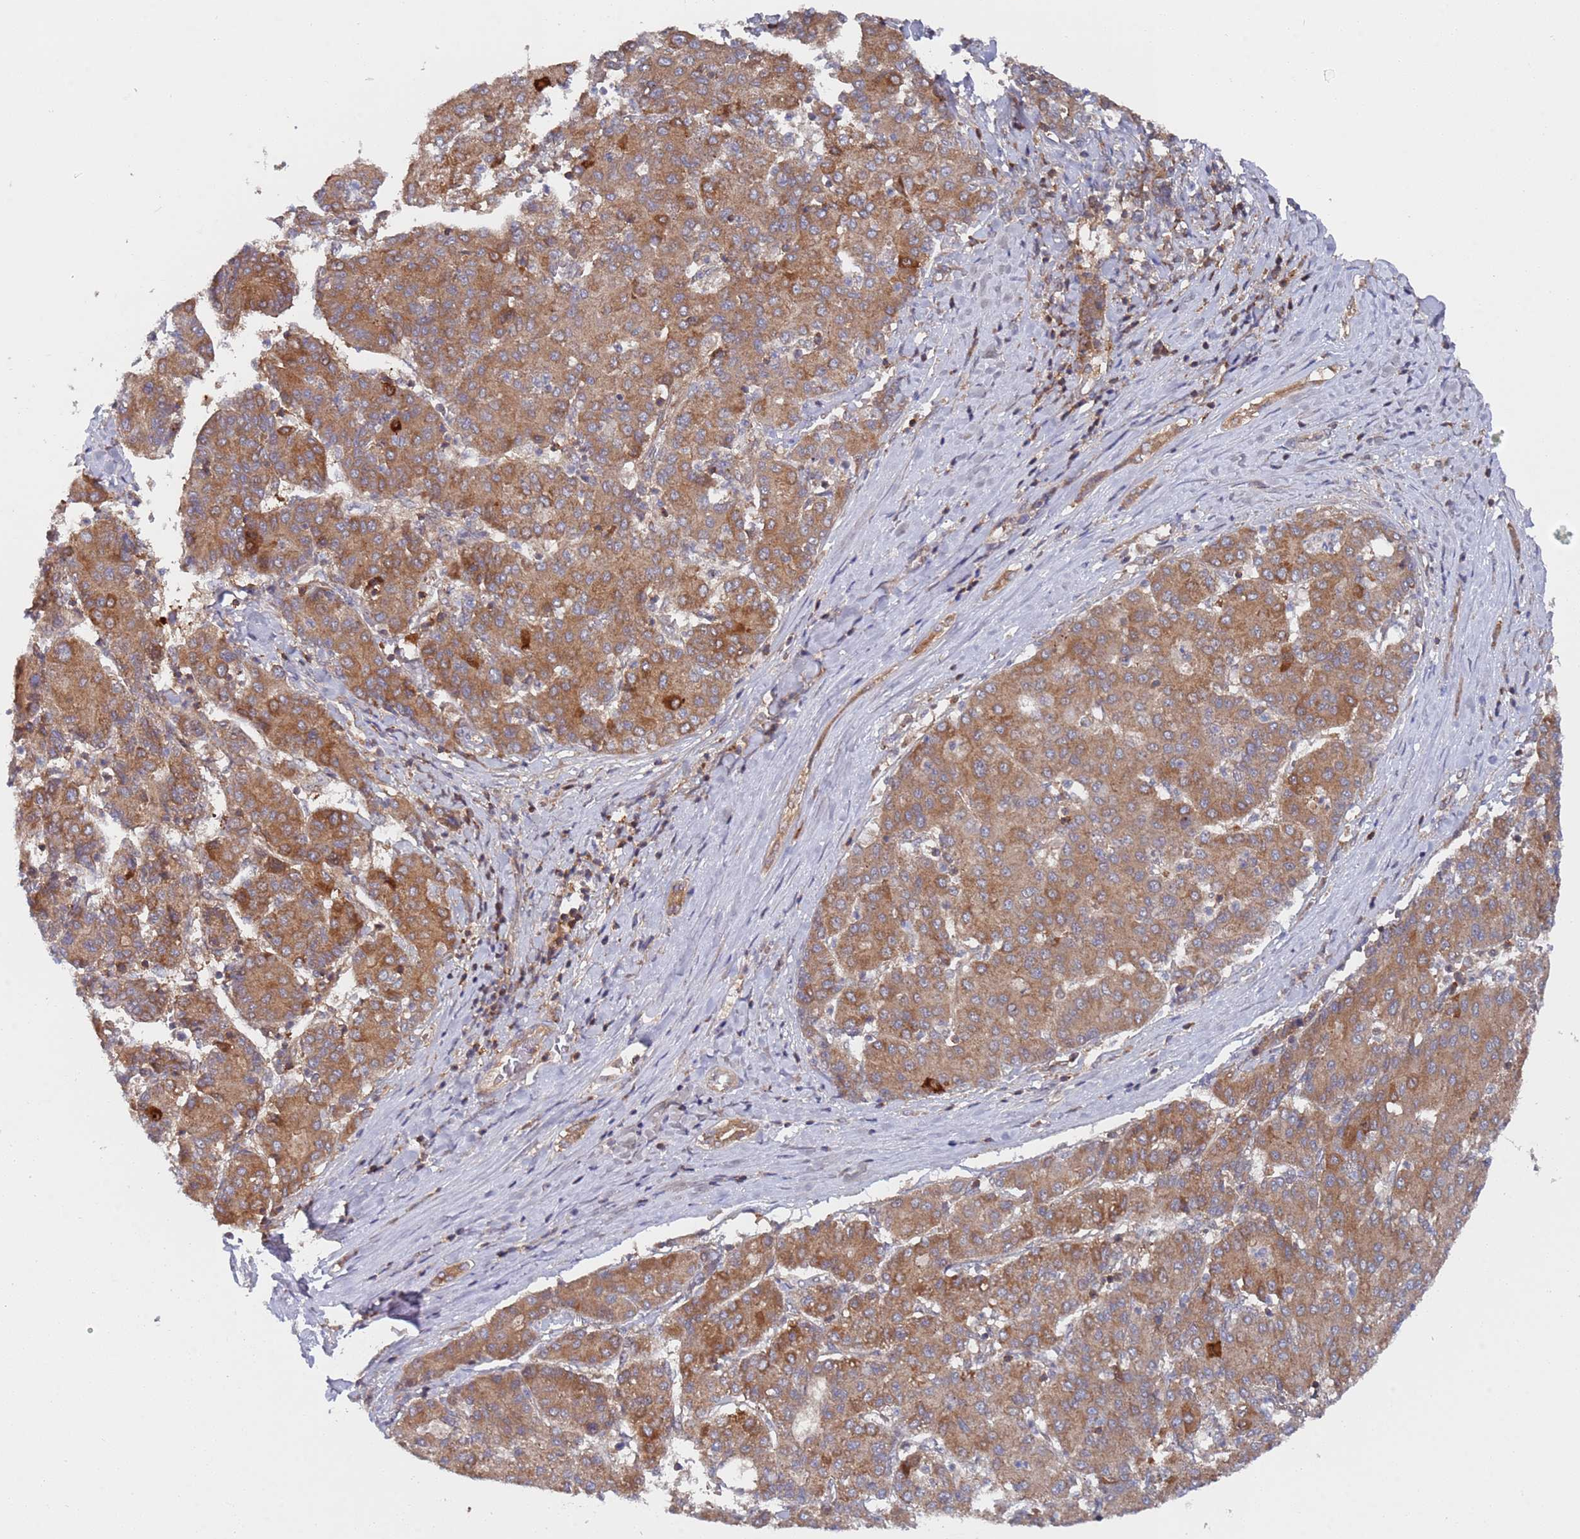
{"staining": {"intensity": "moderate", "quantity": ">75%", "location": "cytoplasmic/membranous"}, "tissue": "liver cancer", "cell_type": "Tumor cells", "image_type": "cancer", "snomed": [{"axis": "morphology", "description": "Carcinoma, Hepatocellular, NOS"}, {"axis": "topography", "description": "Liver"}], "caption": "Hepatocellular carcinoma (liver) stained for a protein reveals moderate cytoplasmic/membranous positivity in tumor cells.", "gene": "DDX60", "patient": {"sex": "male", "age": 65}}